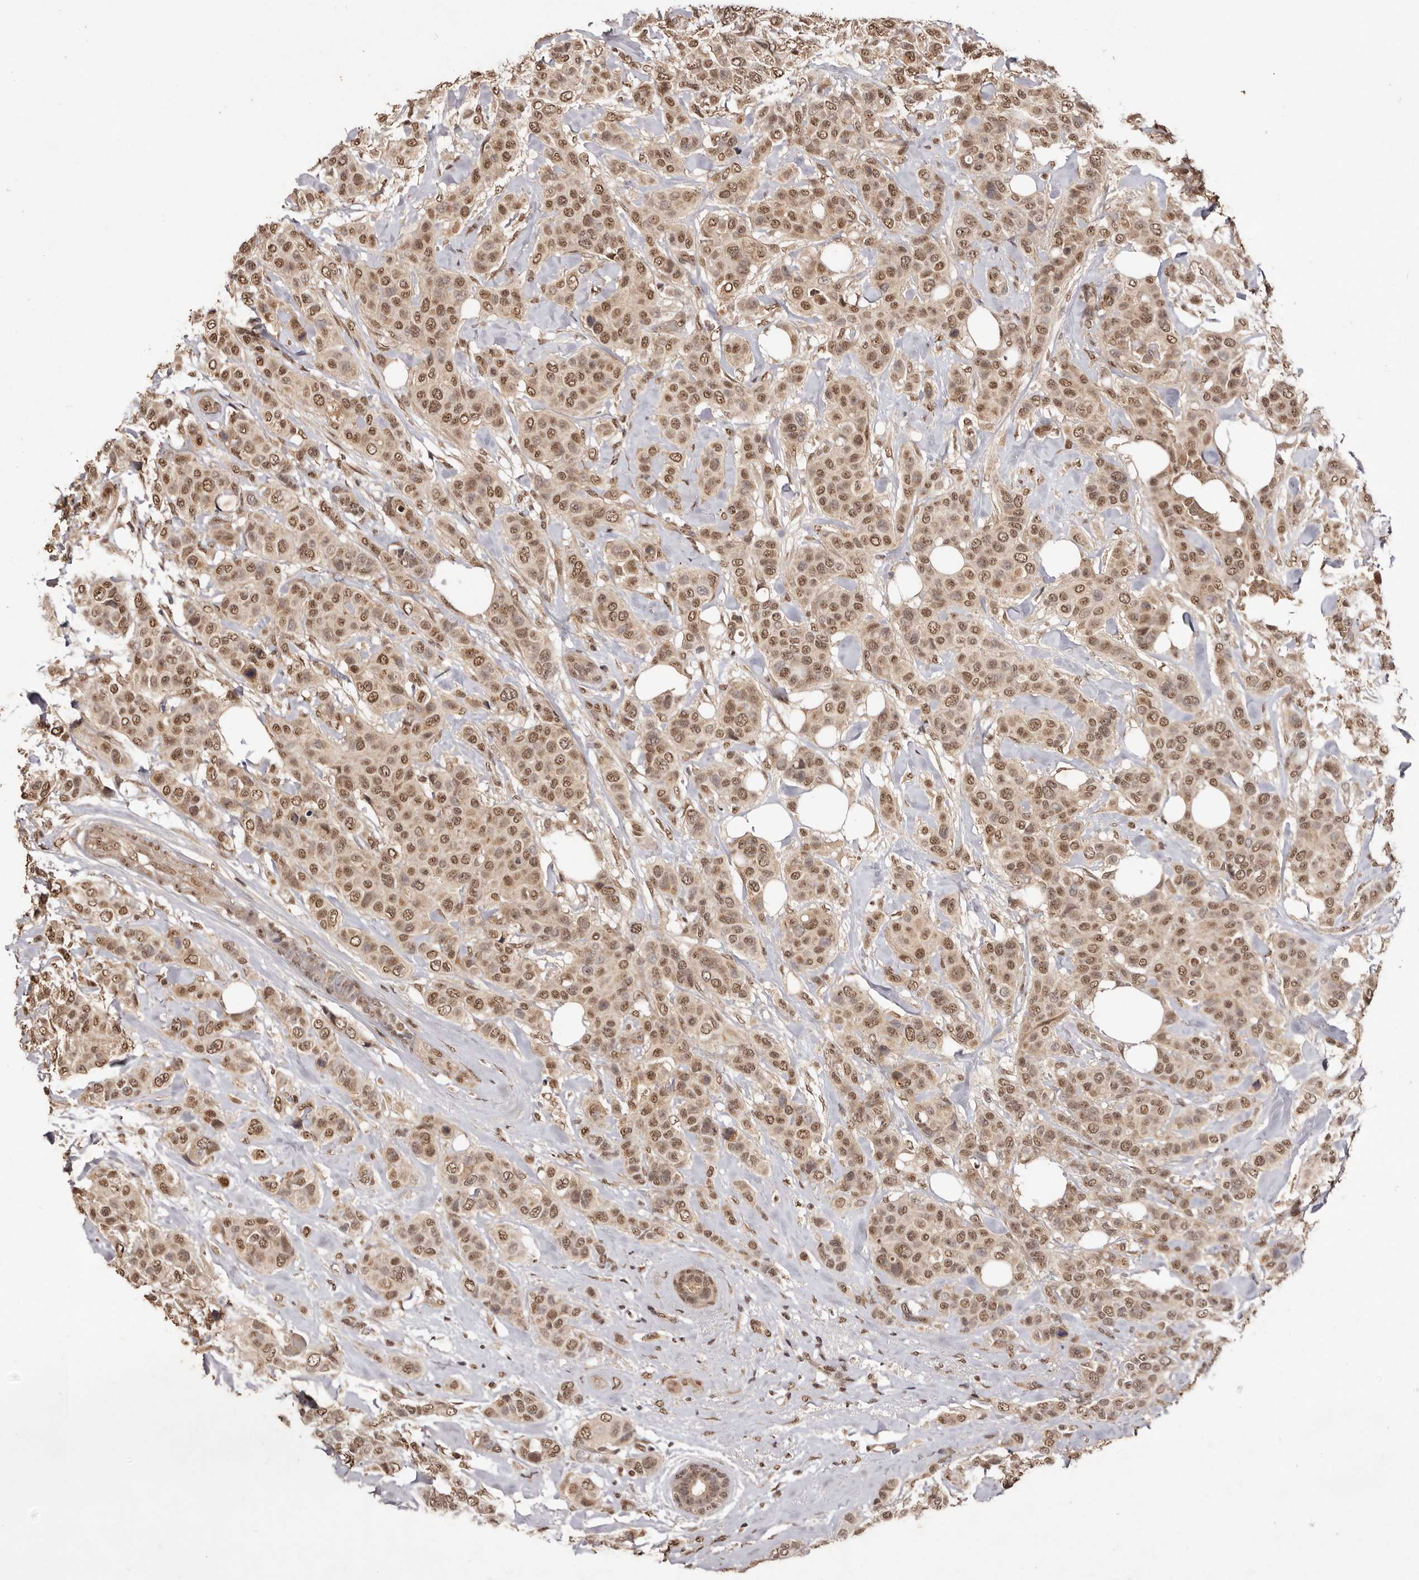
{"staining": {"intensity": "moderate", "quantity": ">75%", "location": "cytoplasmic/membranous,nuclear"}, "tissue": "breast cancer", "cell_type": "Tumor cells", "image_type": "cancer", "snomed": [{"axis": "morphology", "description": "Lobular carcinoma"}, {"axis": "topography", "description": "Breast"}], "caption": "IHC image of neoplastic tissue: human breast cancer (lobular carcinoma) stained using IHC demonstrates medium levels of moderate protein expression localized specifically in the cytoplasmic/membranous and nuclear of tumor cells, appearing as a cytoplasmic/membranous and nuclear brown color.", "gene": "NOTCH1", "patient": {"sex": "female", "age": 51}}